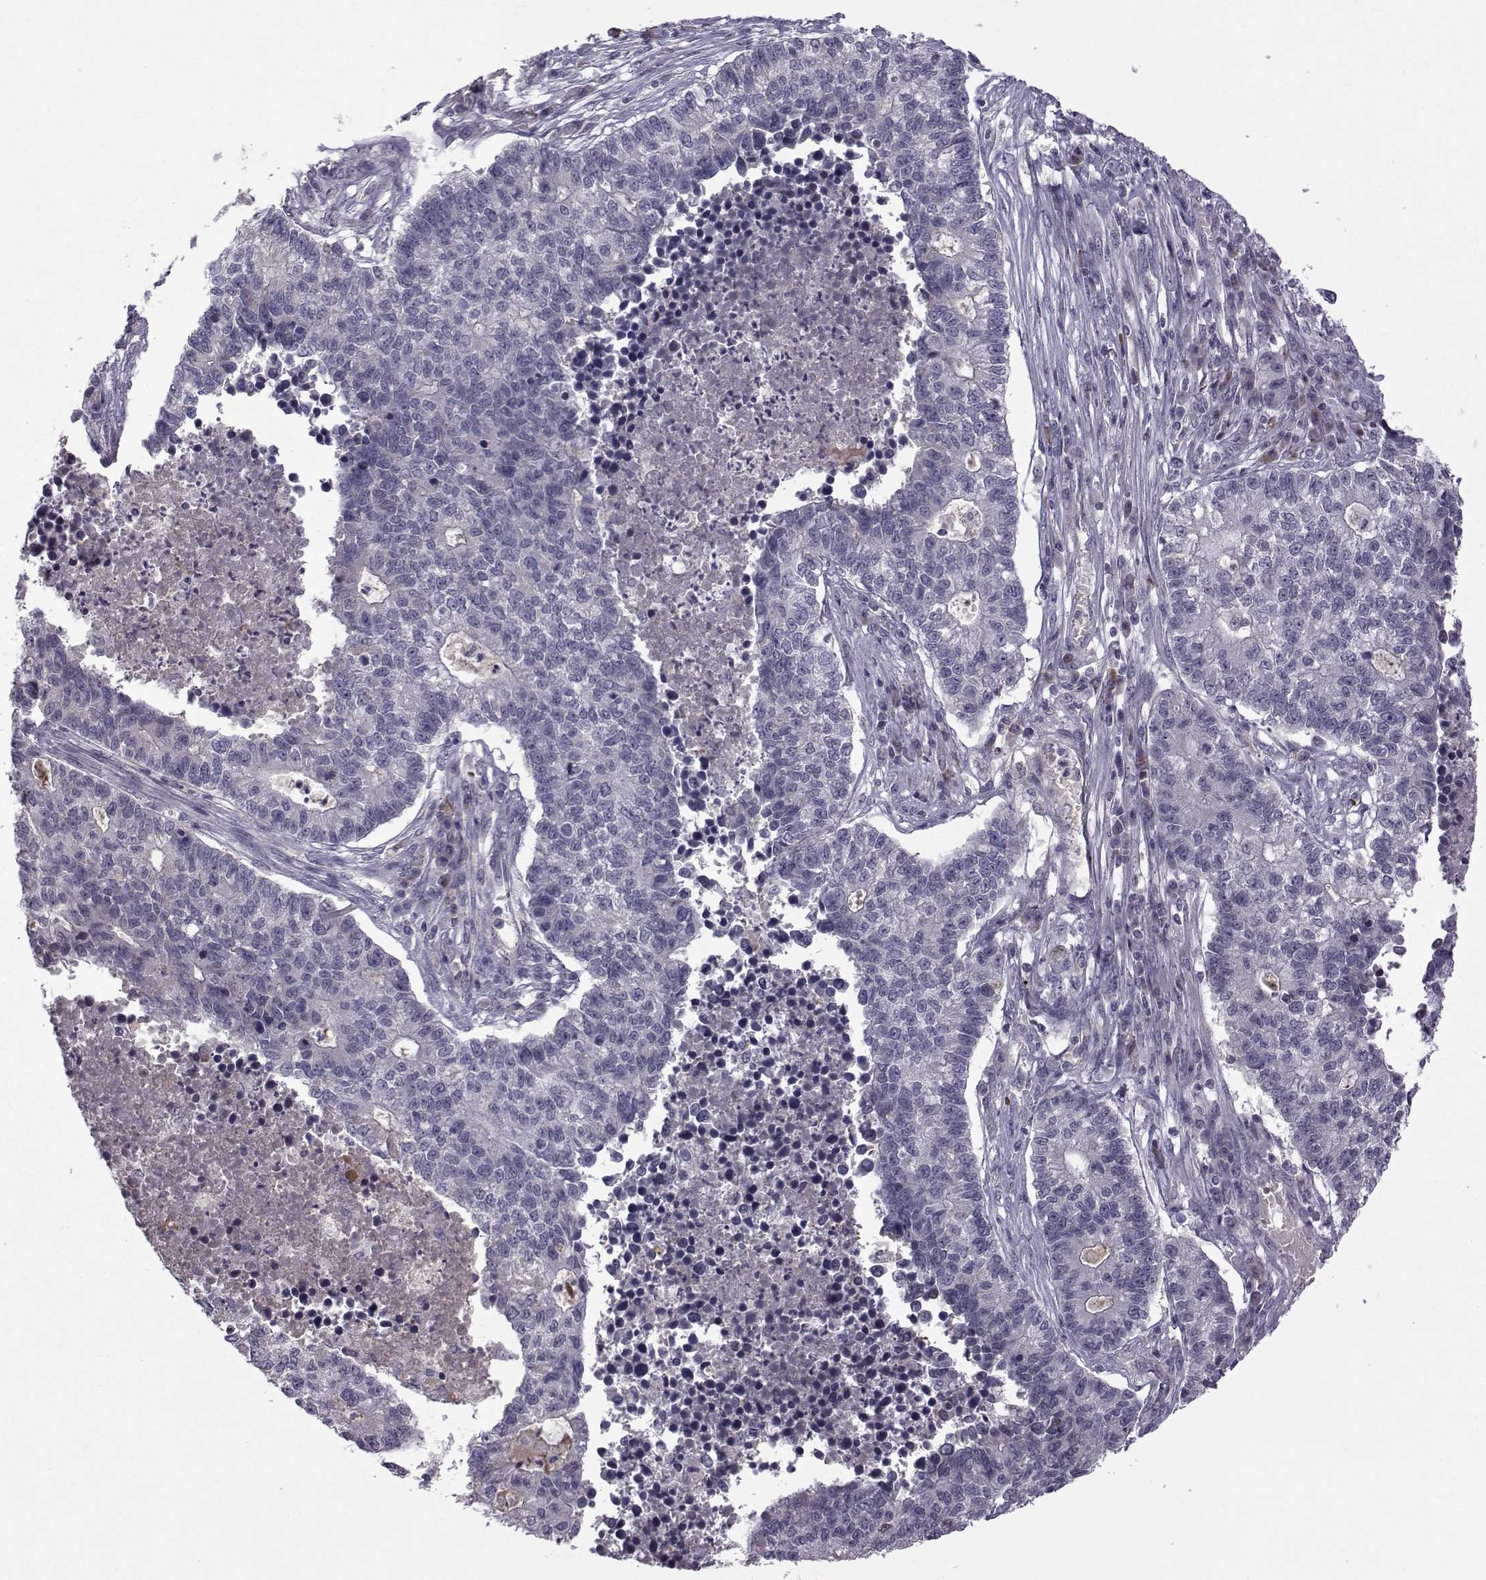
{"staining": {"intensity": "negative", "quantity": "none", "location": "none"}, "tissue": "lung cancer", "cell_type": "Tumor cells", "image_type": "cancer", "snomed": [{"axis": "morphology", "description": "Adenocarcinoma, NOS"}, {"axis": "topography", "description": "Lung"}], "caption": "High power microscopy photomicrograph of an IHC micrograph of lung cancer, revealing no significant expression in tumor cells. (DAB (3,3'-diaminobenzidine) IHC visualized using brightfield microscopy, high magnification).", "gene": "TNFRSF11B", "patient": {"sex": "male", "age": 57}}